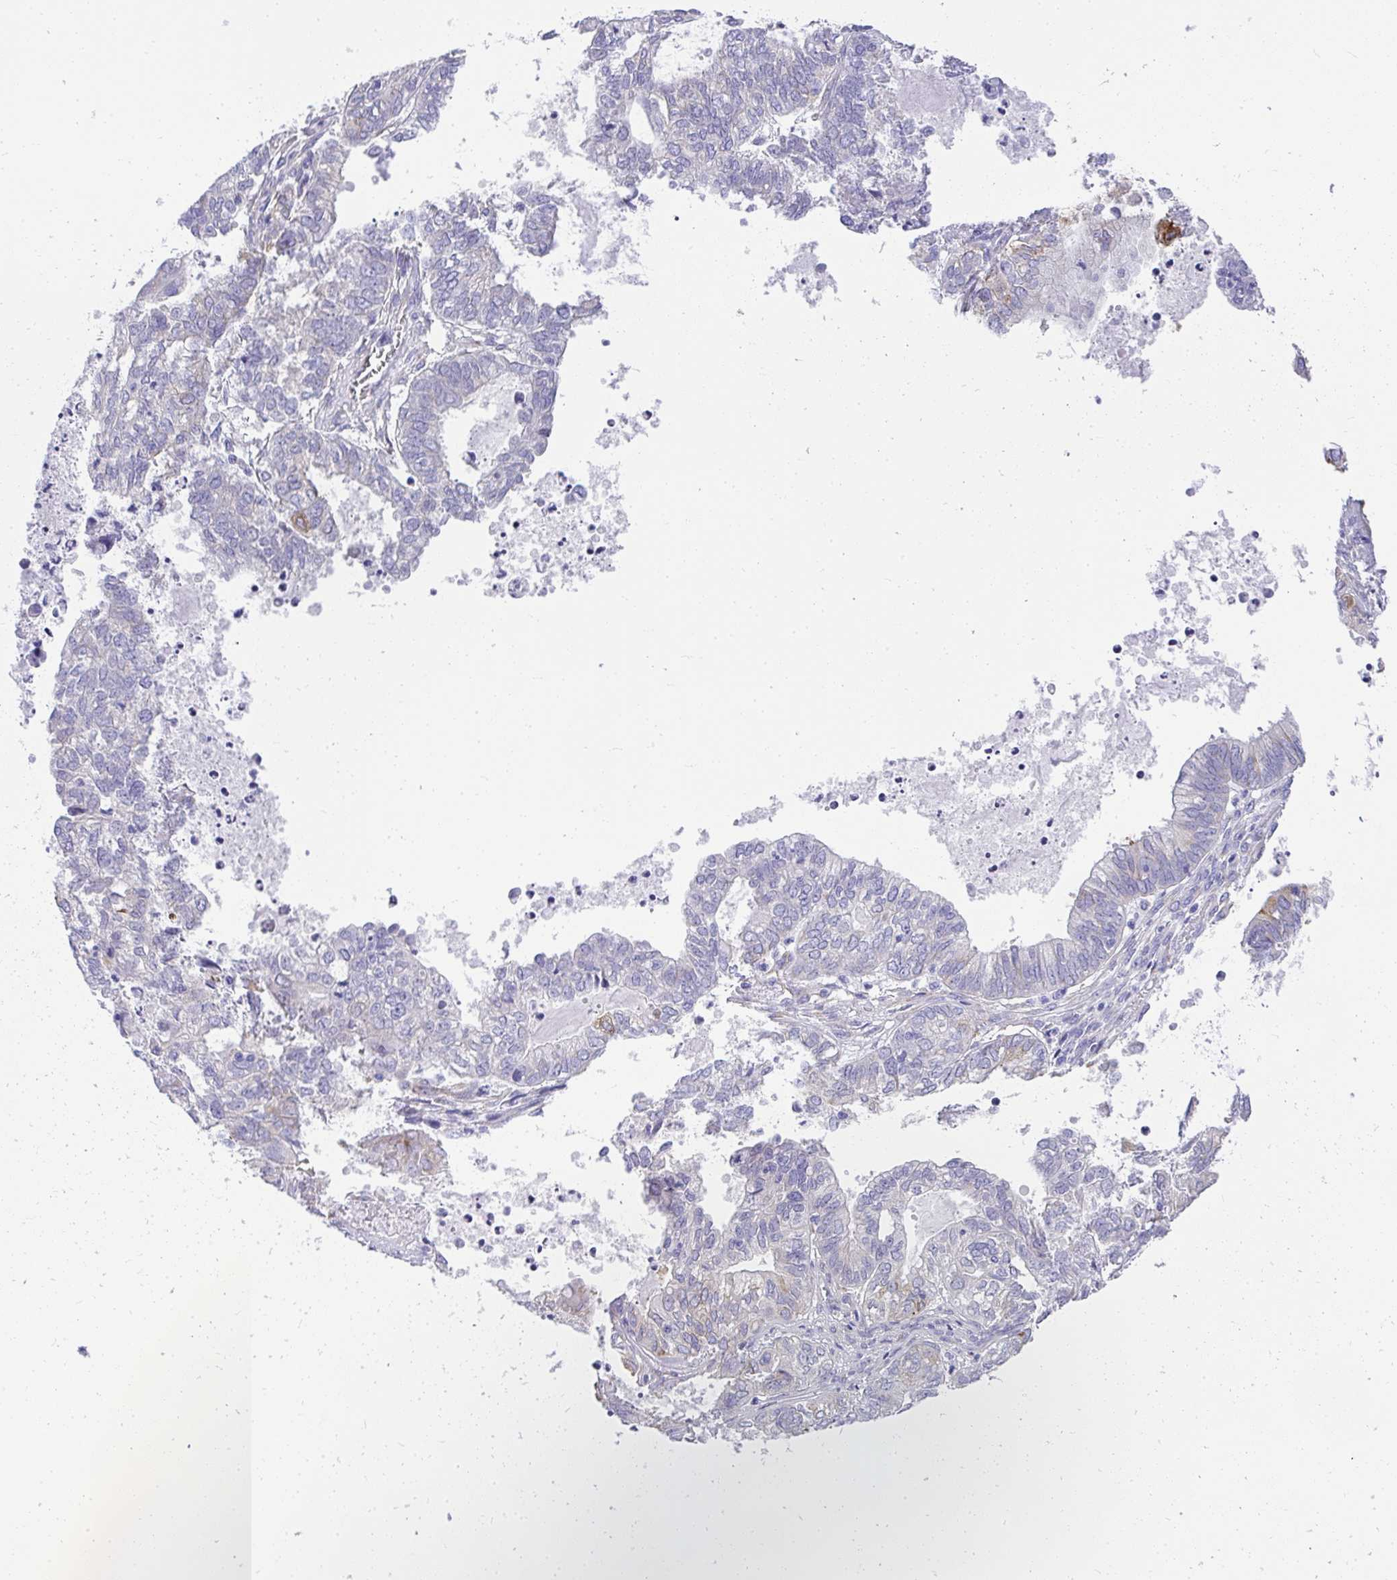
{"staining": {"intensity": "negative", "quantity": "none", "location": "none"}, "tissue": "ovarian cancer", "cell_type": "Tumor cells", "image_type": "cancer", "snomed": [{"axis": "morphology", "description": "Carcinoma, endometroid"}, {"axis": "topography", "description": "Ovary"}], "caption": "There is no significant expression in tumor cells of ovarian cancer.", "gene": "ADRA2C", "patient": {"sex": "female", "age": 64}}